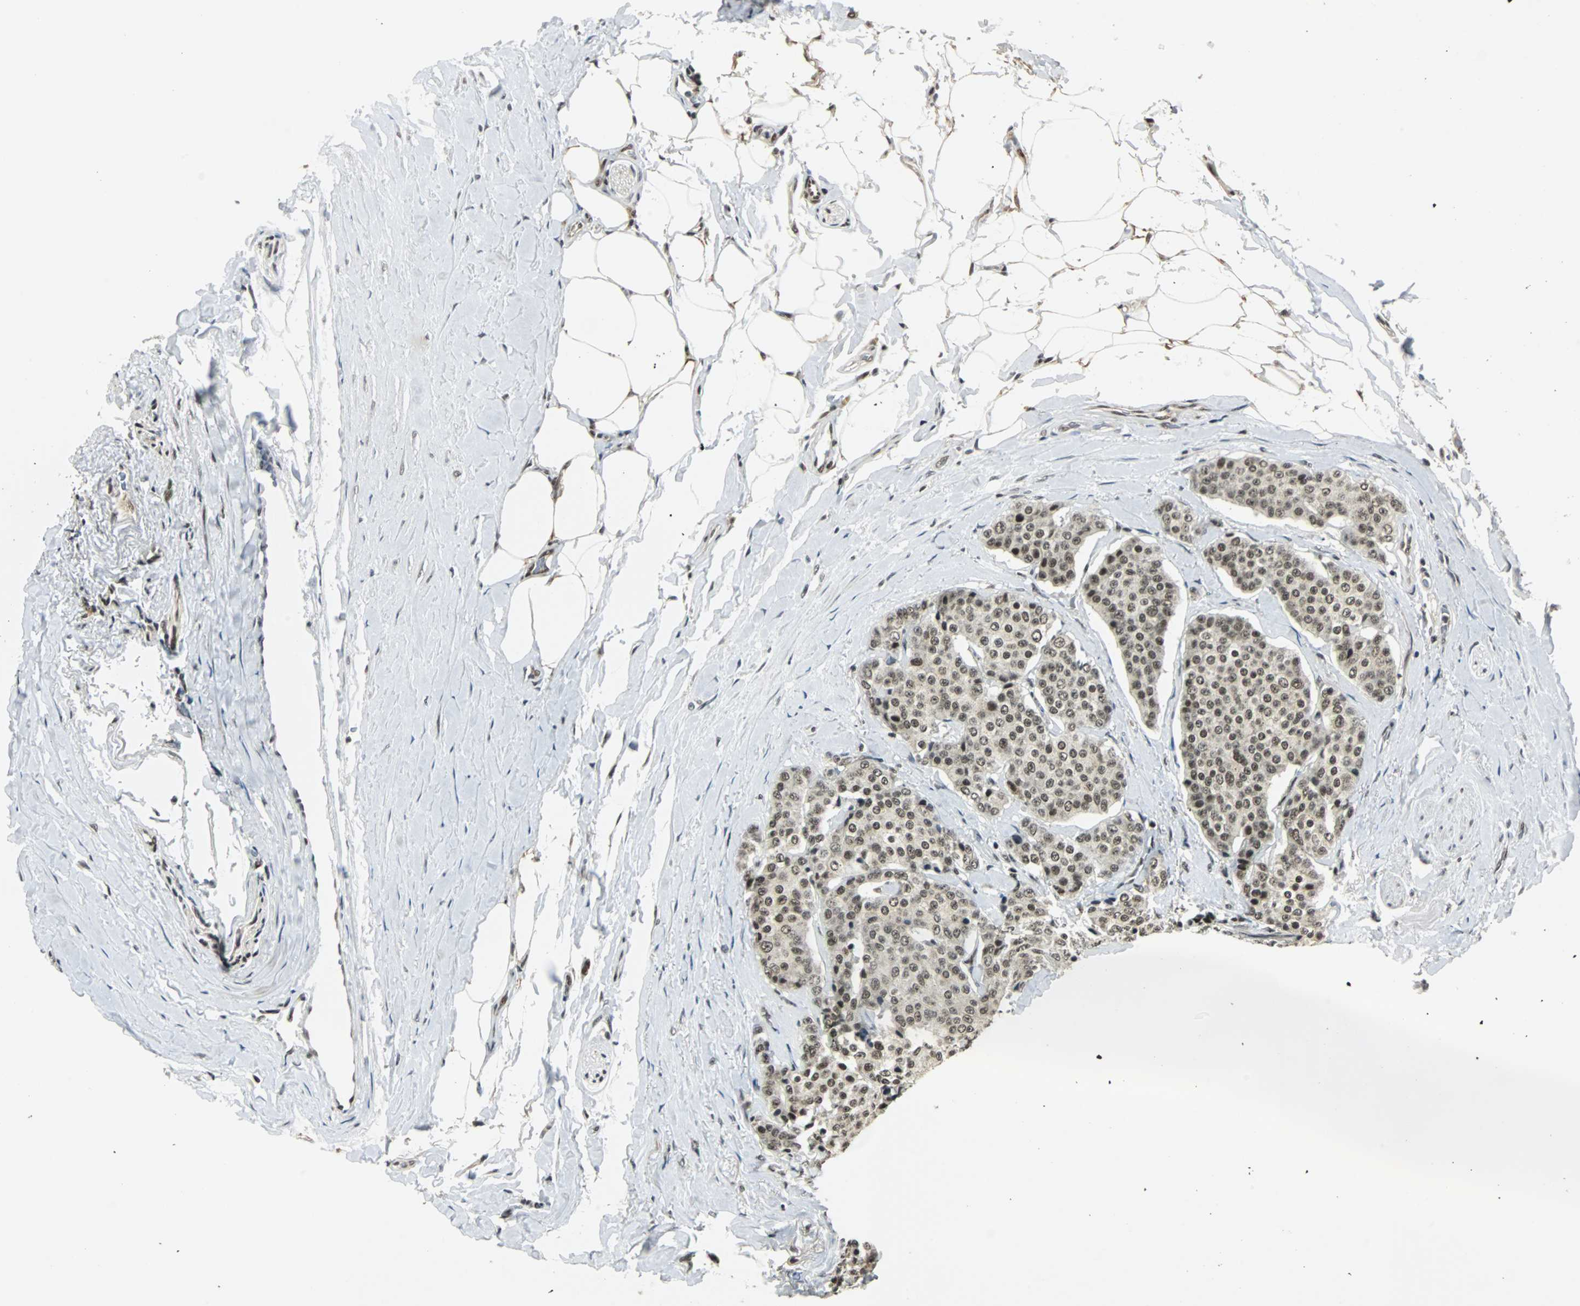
{"staining": {"intensity": "moderate", "quantity": ">75%", "location": "nuclear"}, "tissue": "carcinoid", "cell_type": "Tumor cells", "image_type": "cancer", "snomed": [{"axis": "morphology", "description": "Carcinoid, malignant, NOS"}, {"axis": "topography", "description": "Colon"}], "caption": "Immunohistochemical staining of carcinoid (malignant) reveals medium levels of moderate nuclear protein expression in about >75% of tumor cells.", "gene": "TAF5", "patient": {"sex": "female", "age": 61}}